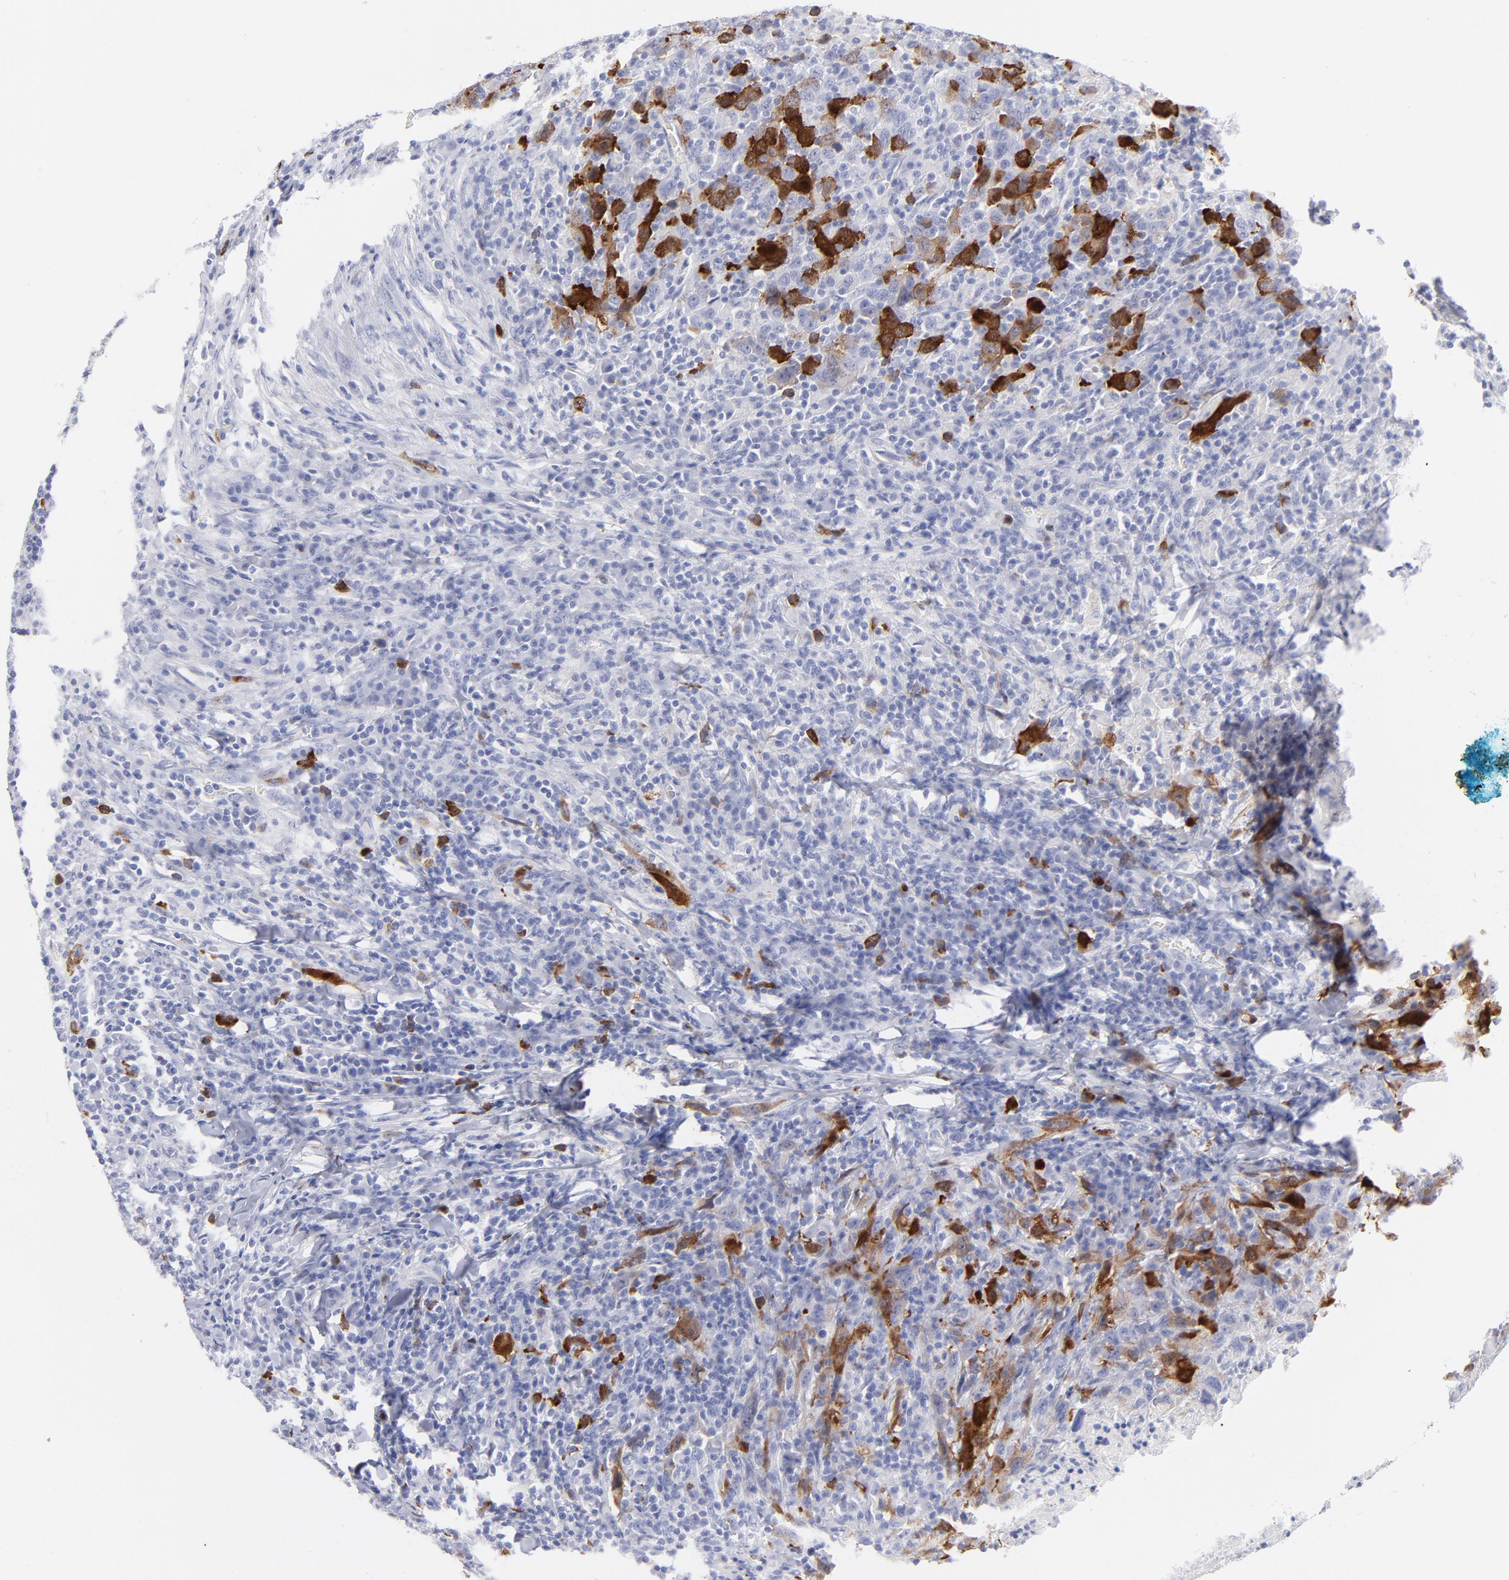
{"staining": {"intensity": "strong", "quantity": "<25%", "location": "cytoplasmic/membranous"}, "tissue": "urothelial cancer", "cell_type": "Tumor cells", "image_type": "cancer", "snomed": [{"axis": "morphology", "description": "Urothelial carcinoma, High grade"}, {"axis": "topography", "description": "Urinary bladder"}], "caption": "Immunohistochemical staining of human high-grade urothelial carcinoma demonstrates medium levels of strong cytoplasmic/membranous protein staining in approximately <25% of tumor cells.", "gene": "CCNB1", "patient": {"sex": "male", "age": 61}}